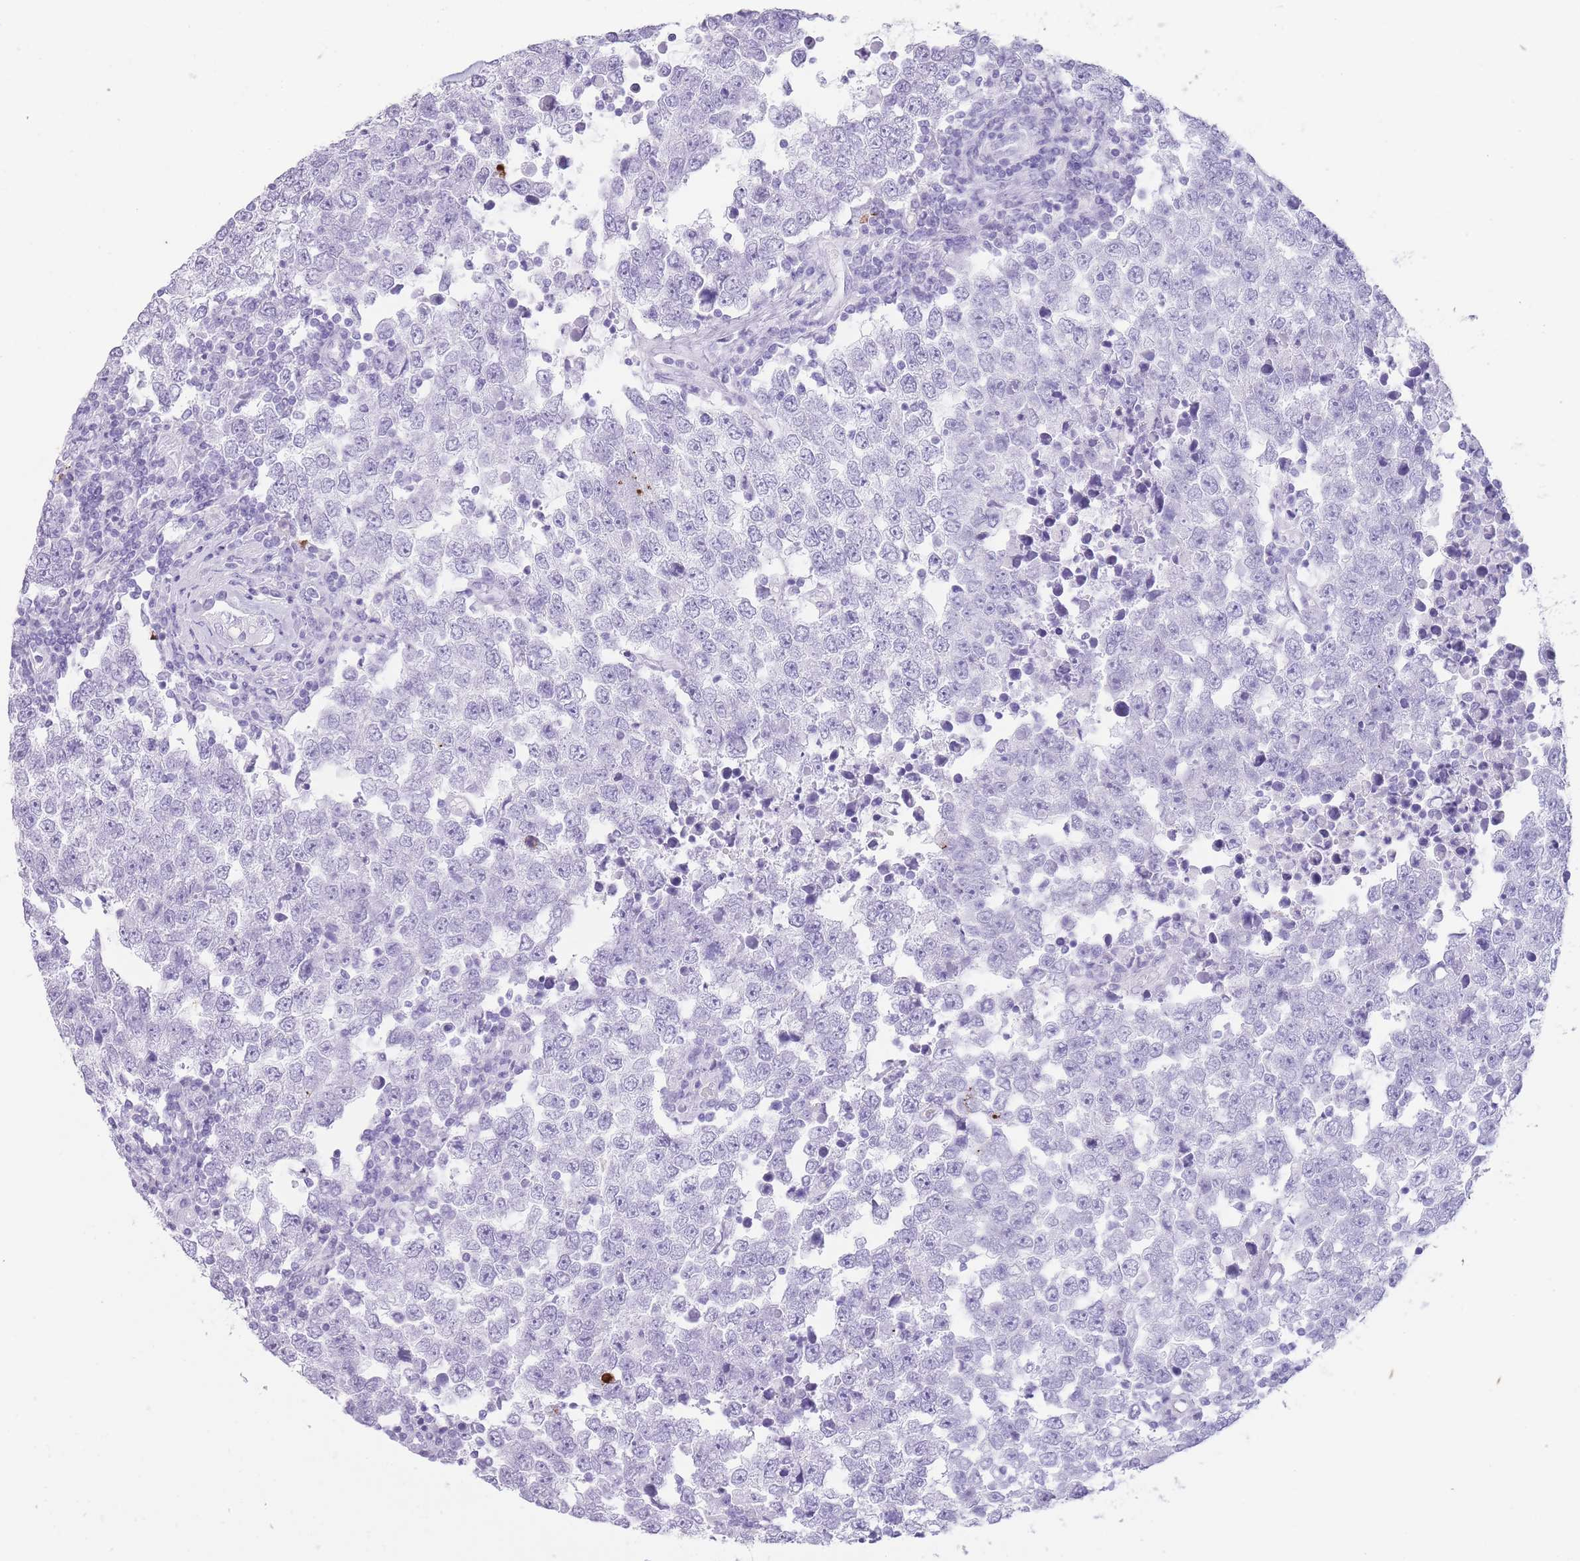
{"staining": {"intensity": "negative", "quantity": "none", "location": "none"}, "tissue": "testis cancer", "cell_type": "Tumor cells", "image_type": "cancer", "snomed": [{"axis": "morphology", "description": "Seminoma, NOS"}, {"axis": "morphology", "description": "Carcinoma, Embryonal, NOS"}, {"axis": "topography", "description": "Testis"}], "caption": "Protein analysis of testis cancer demonstrates no significant staining in tumor cells.", "gene": "OR4F21", "patient": {"sex": "male", "age": 28}}